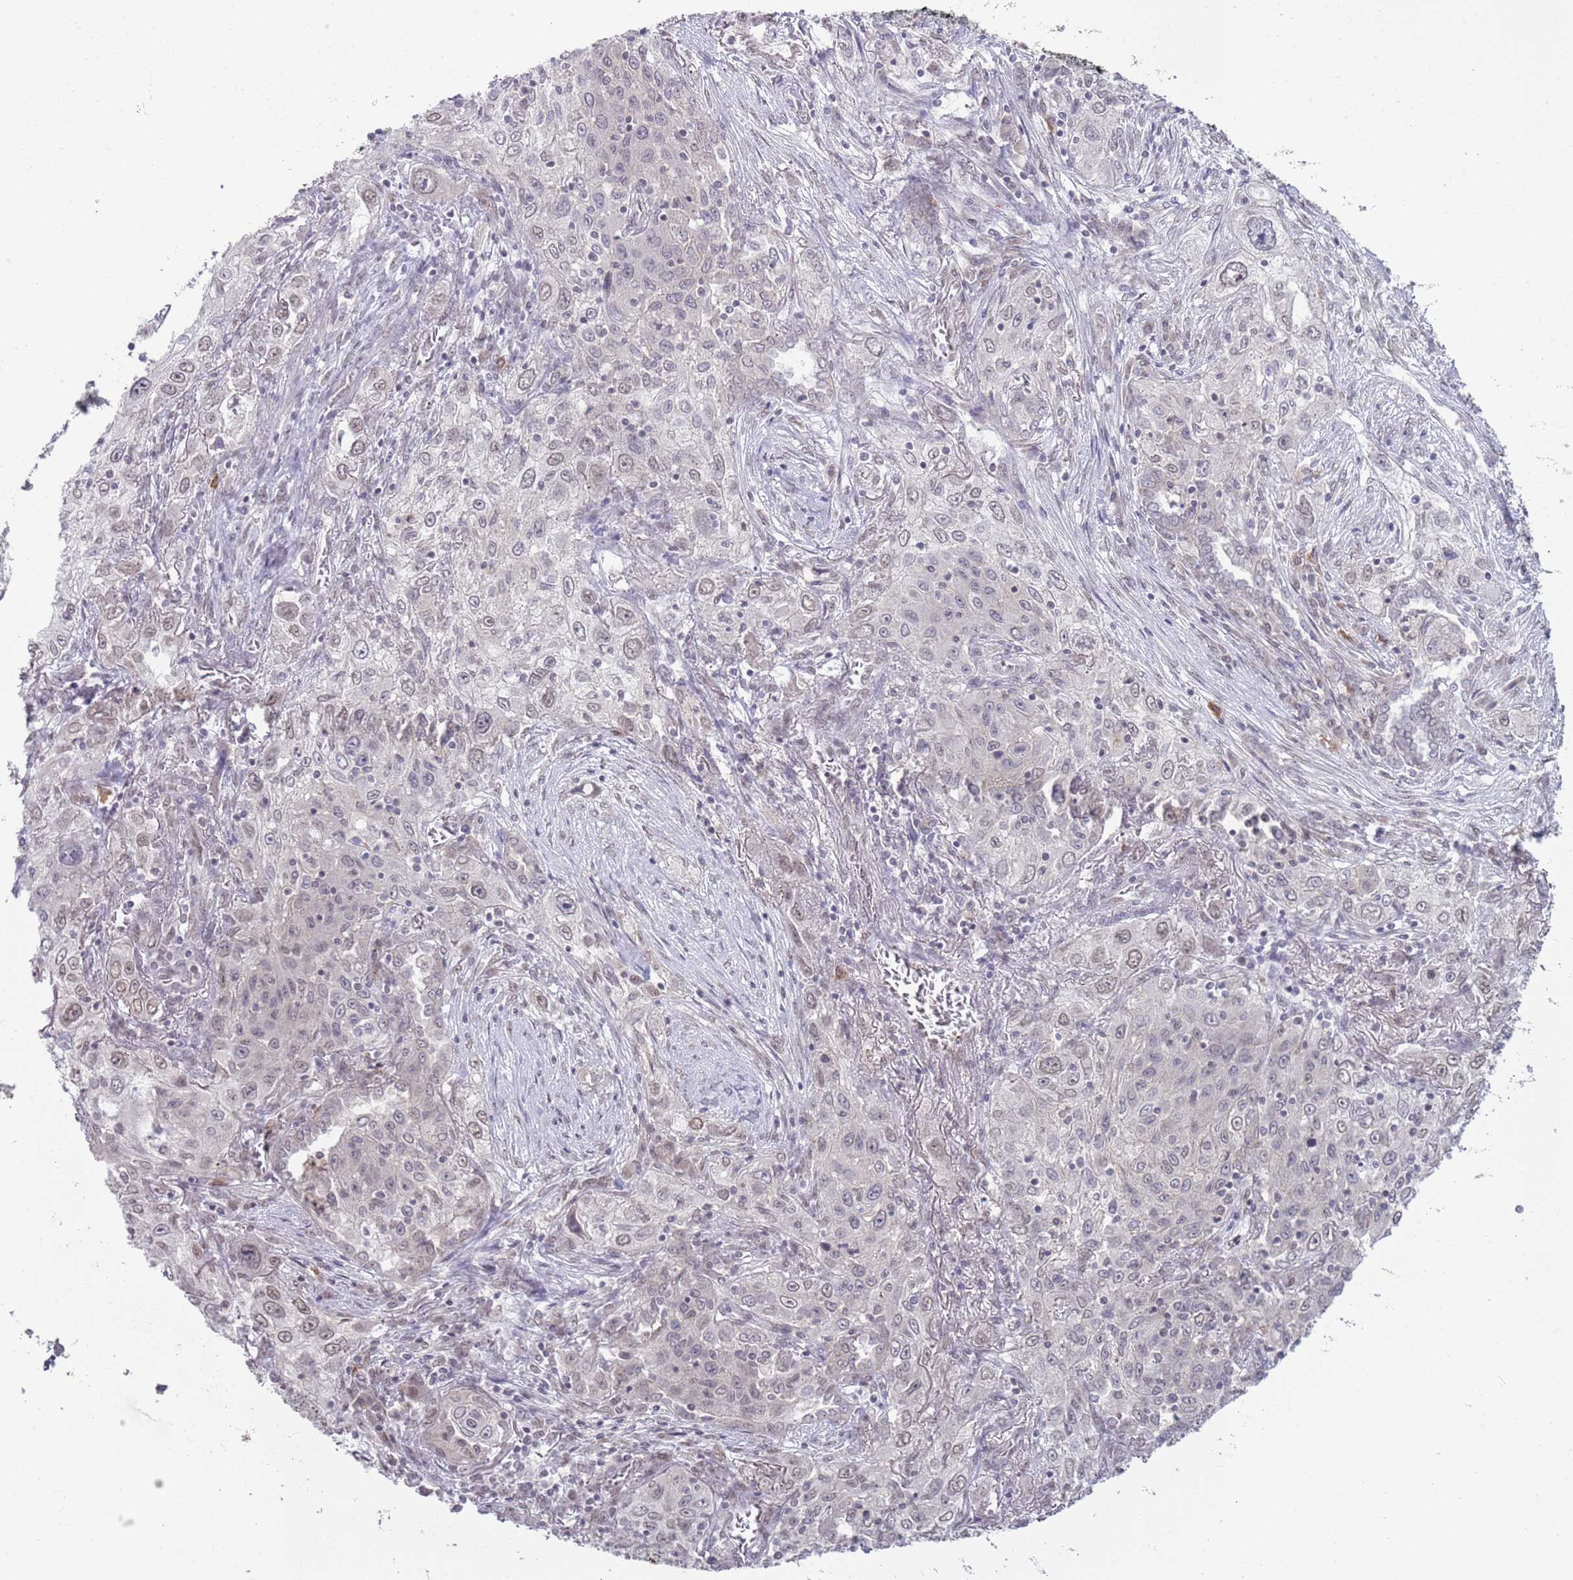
{"staining": {"intensity": "negative", "quantity": "none", "location": "none"}, "tissue": "lung cancer", "cell_type": "Tumor cells", "image_type": "cancer", "snomed": [{"axis": "morphology", "description": "Squamous cell carcinoma, NOS"}, {"axis": "topography", "description": "Lung"}], "caption": "Lung cancer (squamous cell carcinoma) was stained to show a protein in brown. There is no significant staining in tumor cells.", "gene": "TM2D1", "patient": {"sex": "female", "age": 69}}